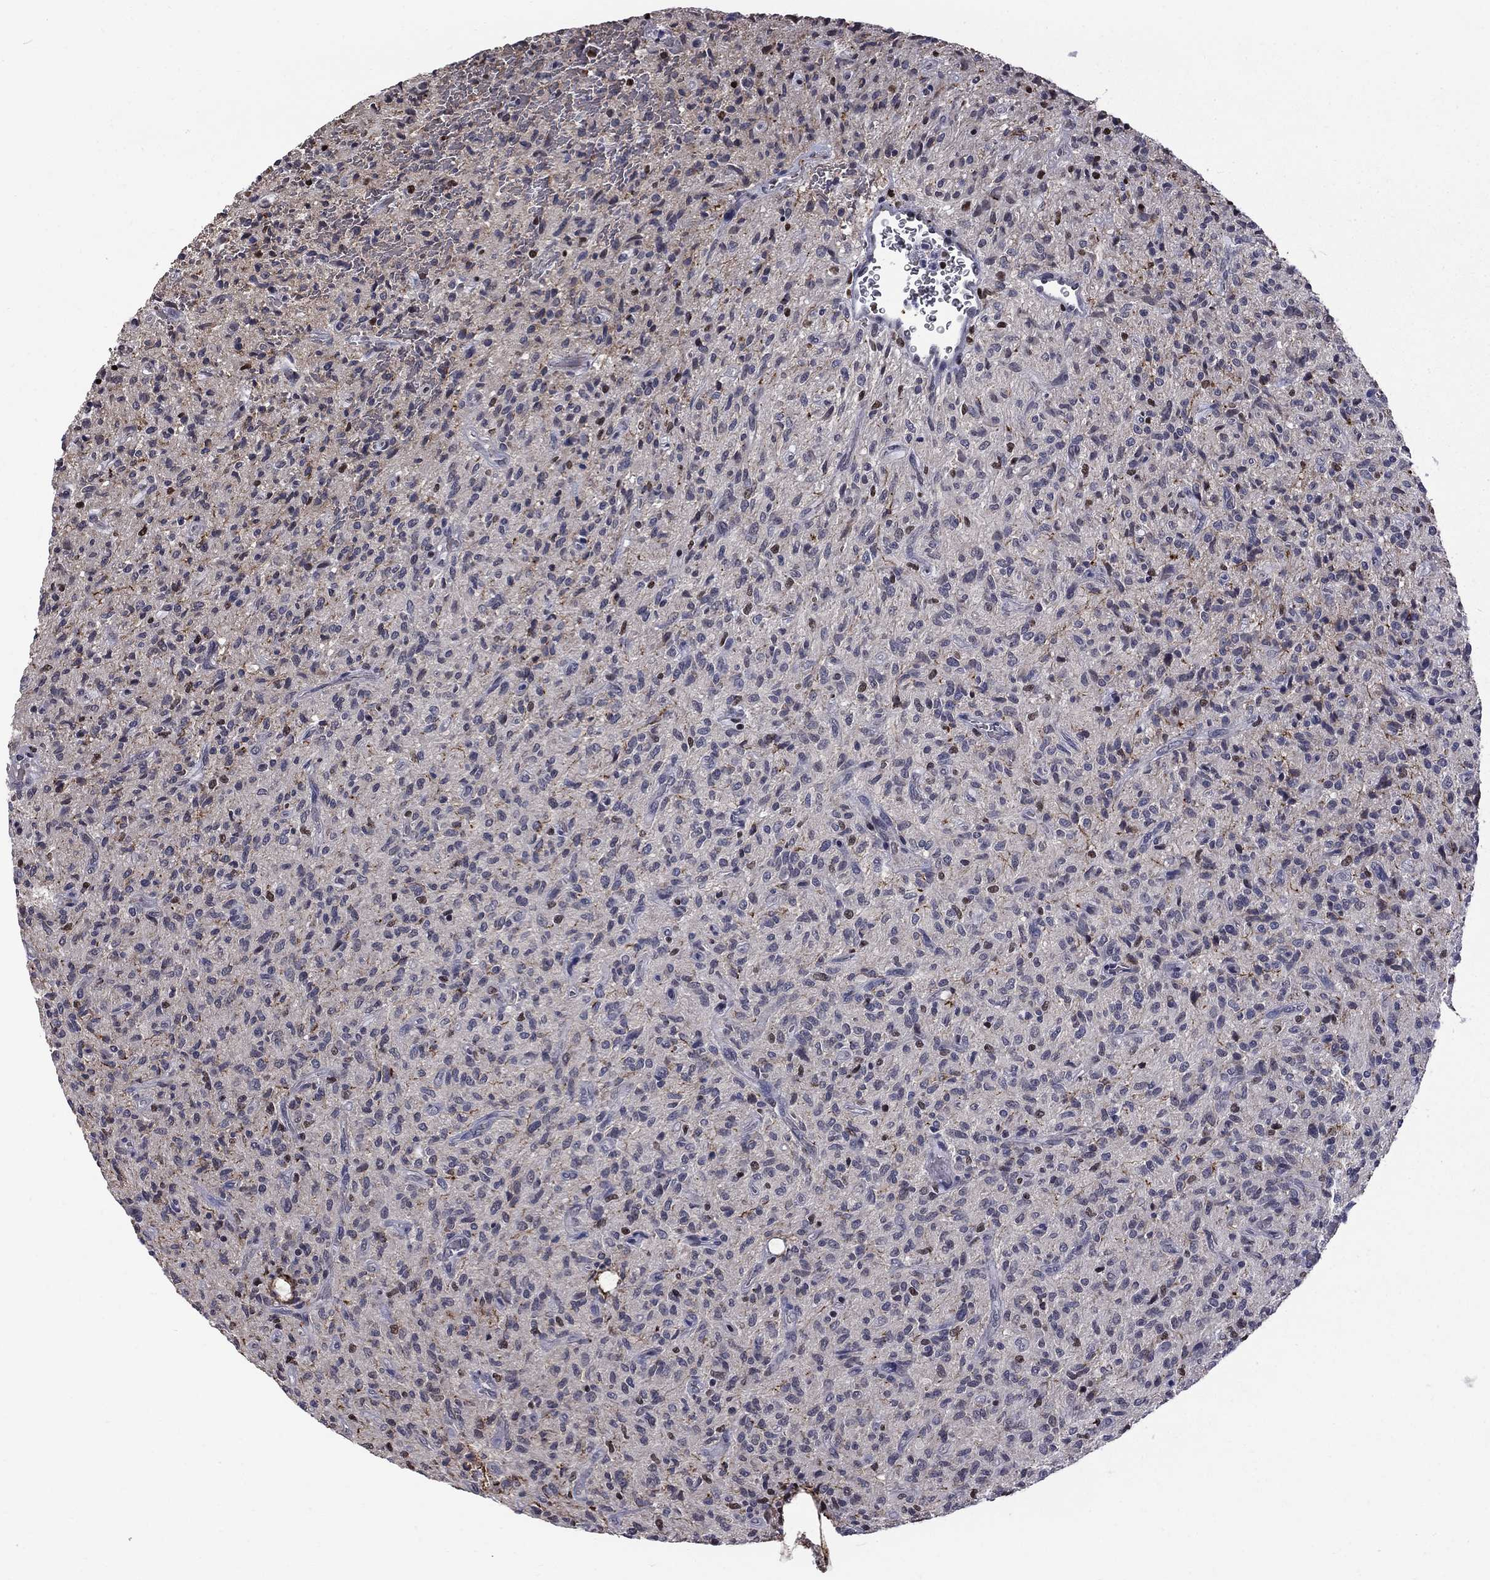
{"staining": {"intensity": "negative", "quantity": "none", "location": "none"}, "tissue": "glioma", "cell_type": "Tumor cells", "image_type": "cancer", "snomed": [{"axis": "morphology", "description": "Glioma, malignant, High grade"}, {"axis": "topography", "description": "Brain"}], "caption": "The immunohistochemistry photomicrograph has no significant staining in tumor cells of glioma tissue. (Immunohistochemistry (ihc), brightfield microscopy, high magnification).", "gene": "HSPB2", "patient": {"sex": "male", "age": 64}}